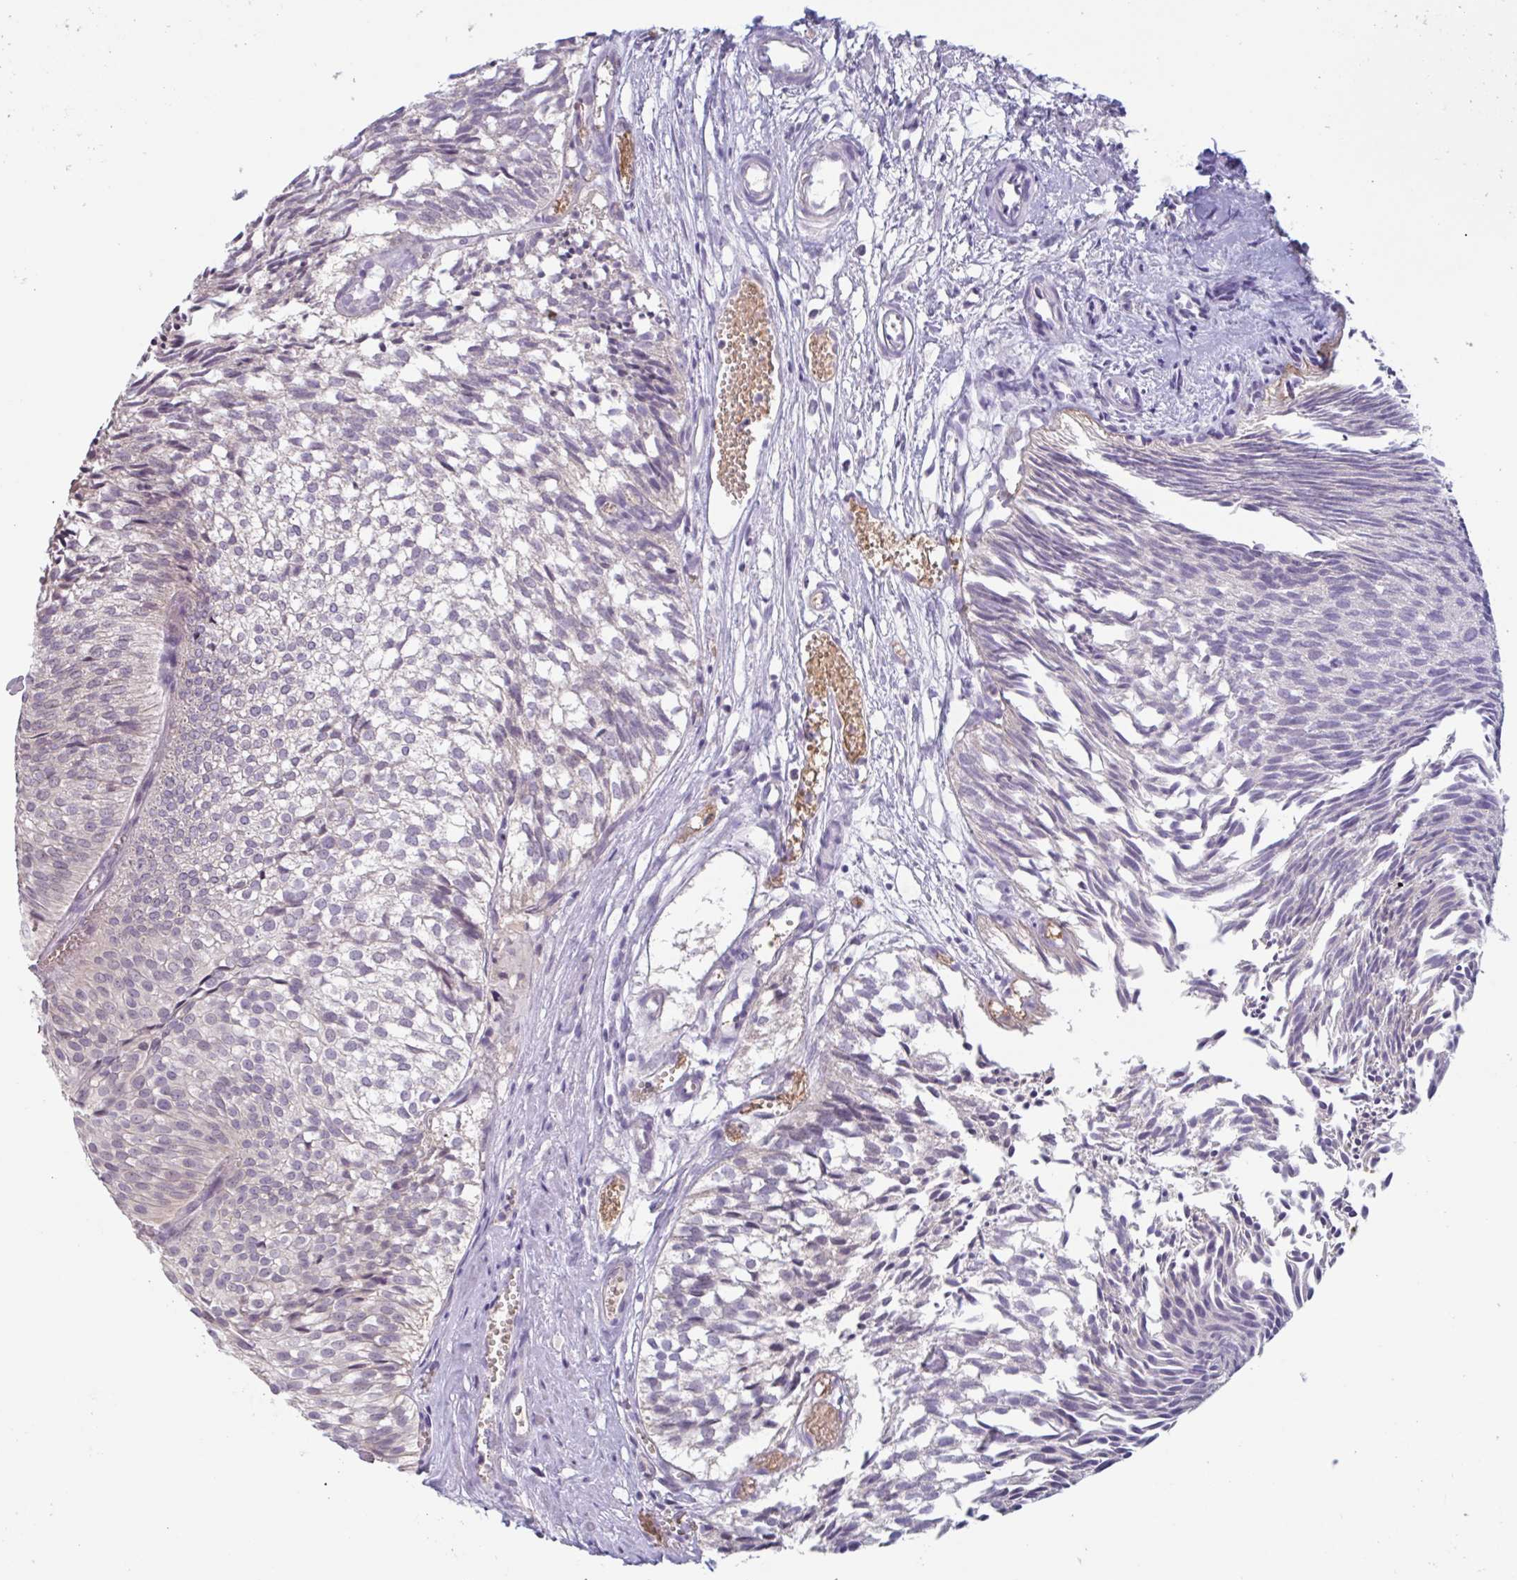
{"staining": {"intensity": "negative", "quantity": "none", "location": "none"}, "tissue": "urothelial cancer", "cell_type": "Tumor cells", "image_type": "cancer", "snomed": [{"axis": "morphology", "description": "Urothelial carcinoma, Low grade"}, {"axis": "topography", "description": "Urinary bladder"}], "caption": "Micrograph shows no significant protein positivity in tumor cells of low-grade urothelial carcinoma.", "gene": "RHAG", "patient": {"sex": "male", "age": 91}}